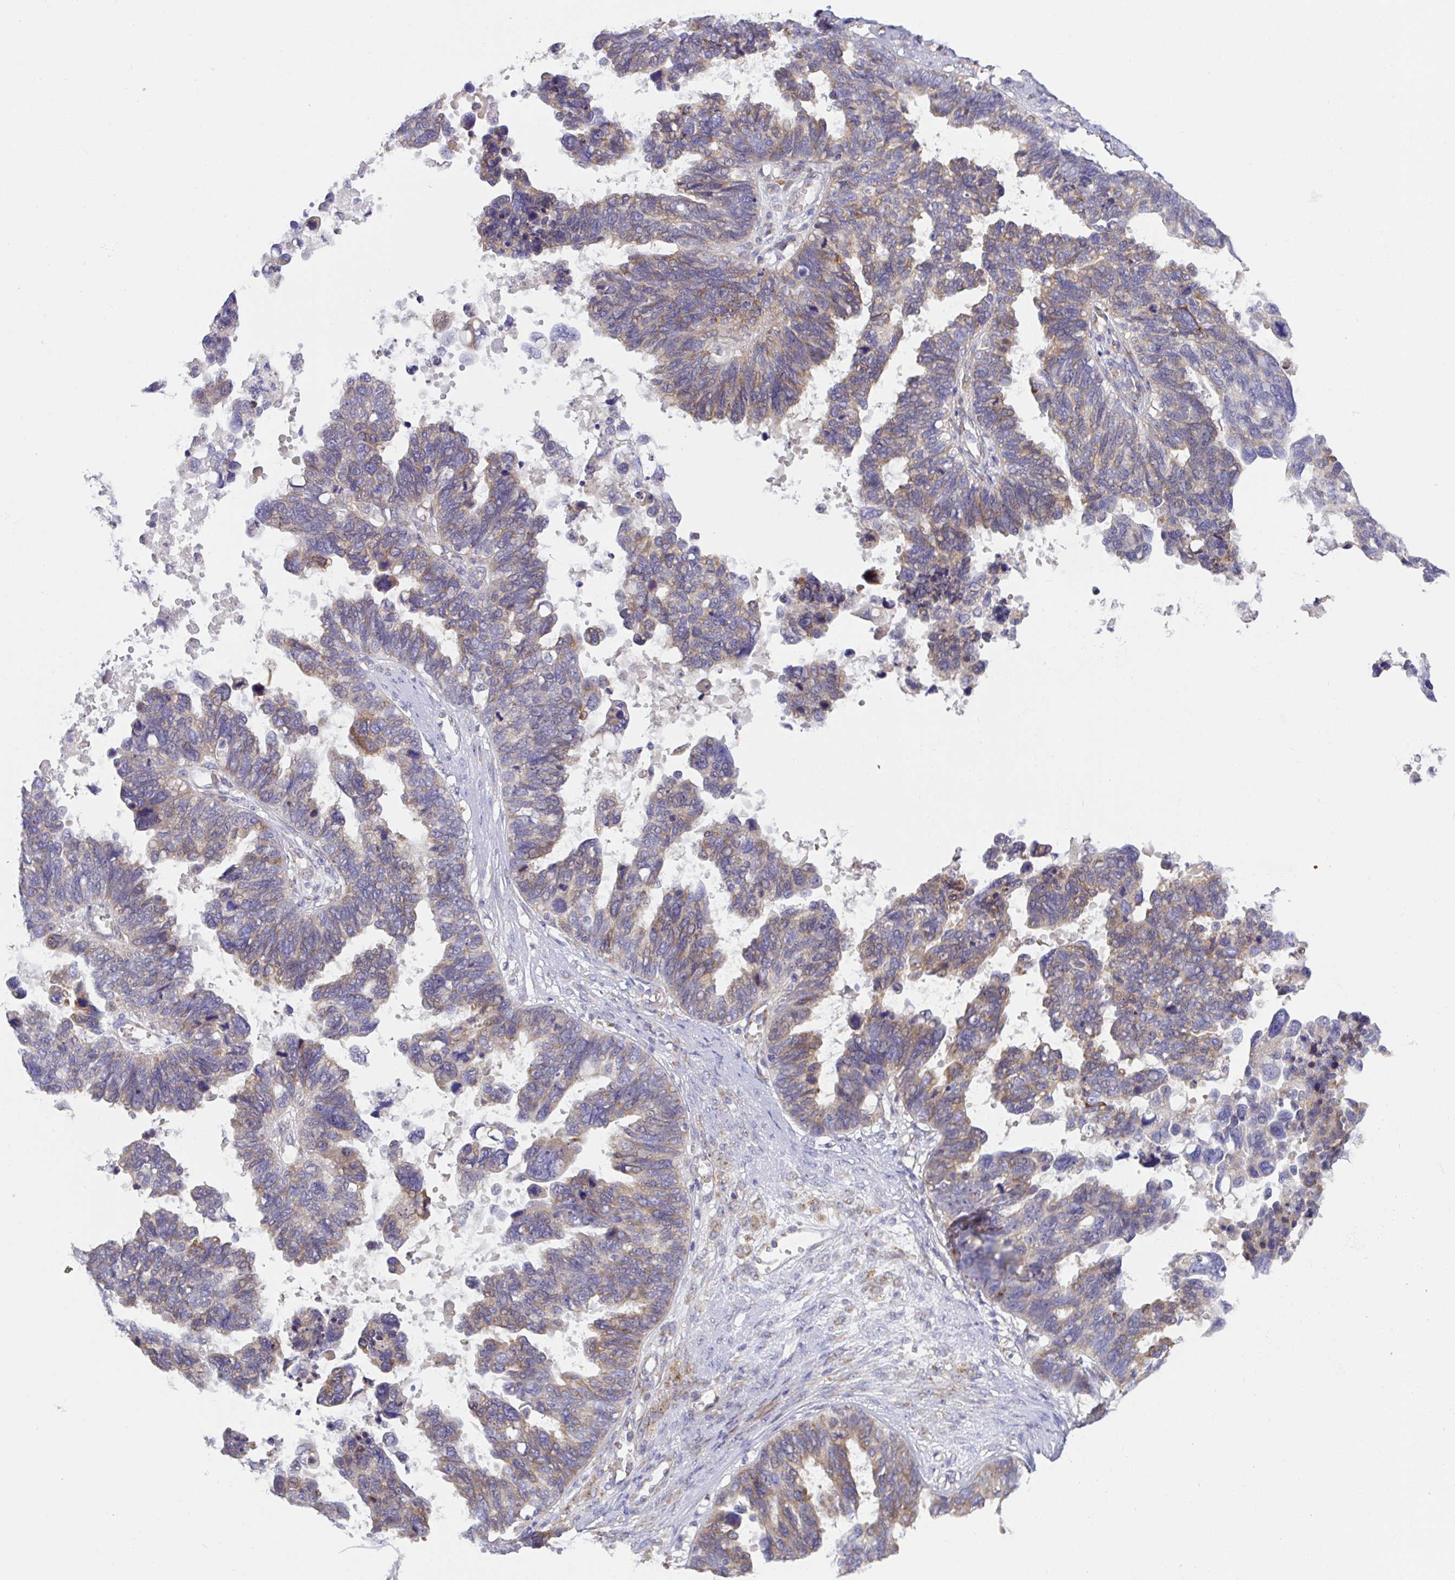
{"staining": {"intensity": "weak", "quantity": "25%-75%", "location": "cytoplasmic/membranous"}, "tissue": "ovarian cancer", "cell_type": "Tumor cells", "image_type": "cancer", "snomed": [{"axis": "morphology", "description": "Cystadenocarcinoma, serous, NOS"}, {"axis": "topography", "description": "Ovary"}], "caption": "Immunohistochemistry (DAB (3,3'-diaminobenzidine)) staining of ovarian cancer displays weak cytoplasmic/membranous protein expression in about 25%-75% of tumor cells. The staining was performed using DAB to visualize the protein expression in brown, while the nuclei were stained in blue with hematoxylin (Magnification: 20x).", "gene": "MIA3", "patient": {"sex": "female", "age": 60}}